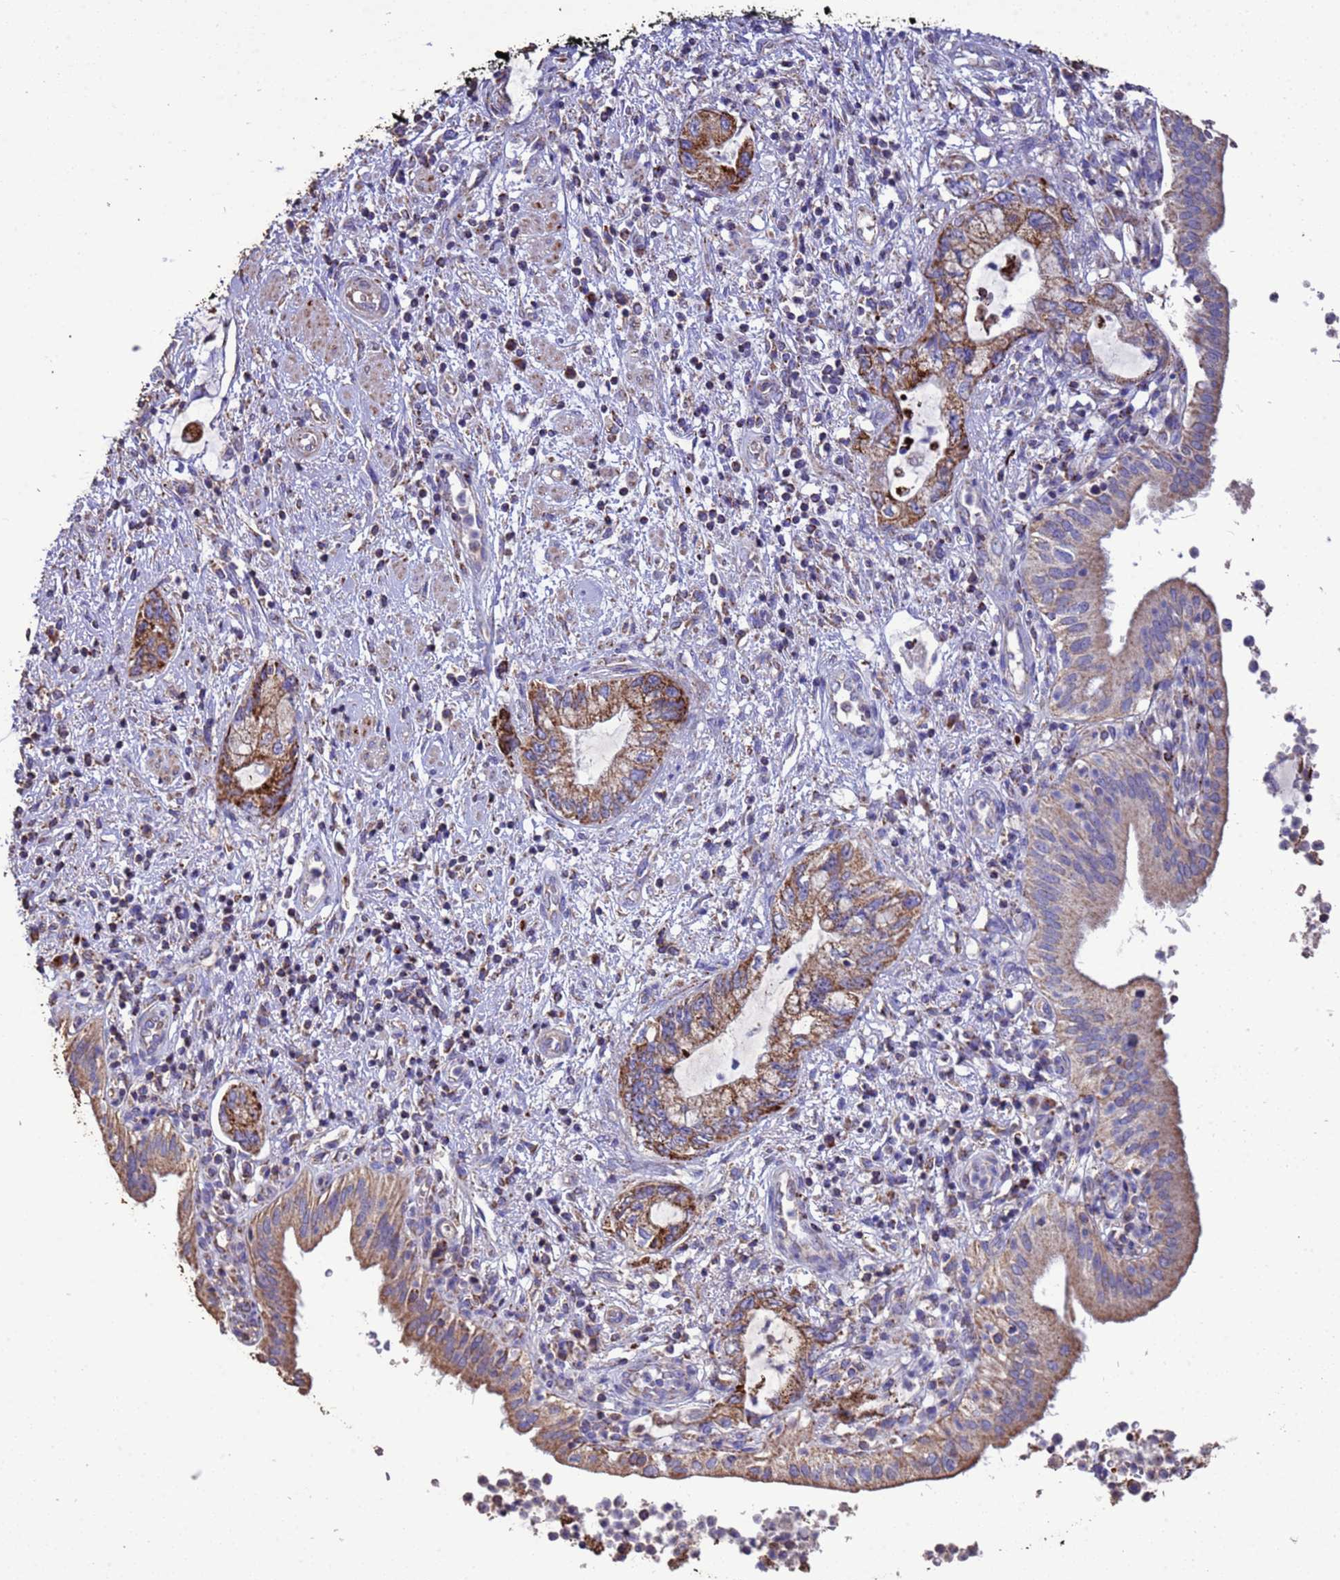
{"staining": {"intensity": "moderate", "quantity": ">75%", "location": "cytoplasmic/membranous"}, "tissue": "pancreatic cancer", "cell_type": "Tumor cells", "image_type": "cancer", "snomed": [{"axis": "morphology", "description": "Adenocarcinoma, NOS"}, {"axis": "topography", "description": "Pancreas"}], "caption": "IHC histopathology image of neoplastic tissue: human pancreatic cancer (adenocarcinoma) stained using IHC displays medium levels of moderate protein expression localized specifically in the cytoplasmic/membranous of tumor cells, appearing as a cytoplasmic/membranous brown color.", "gene": "ZNFX1", "patient": {"sex": "female", "age": 73}}